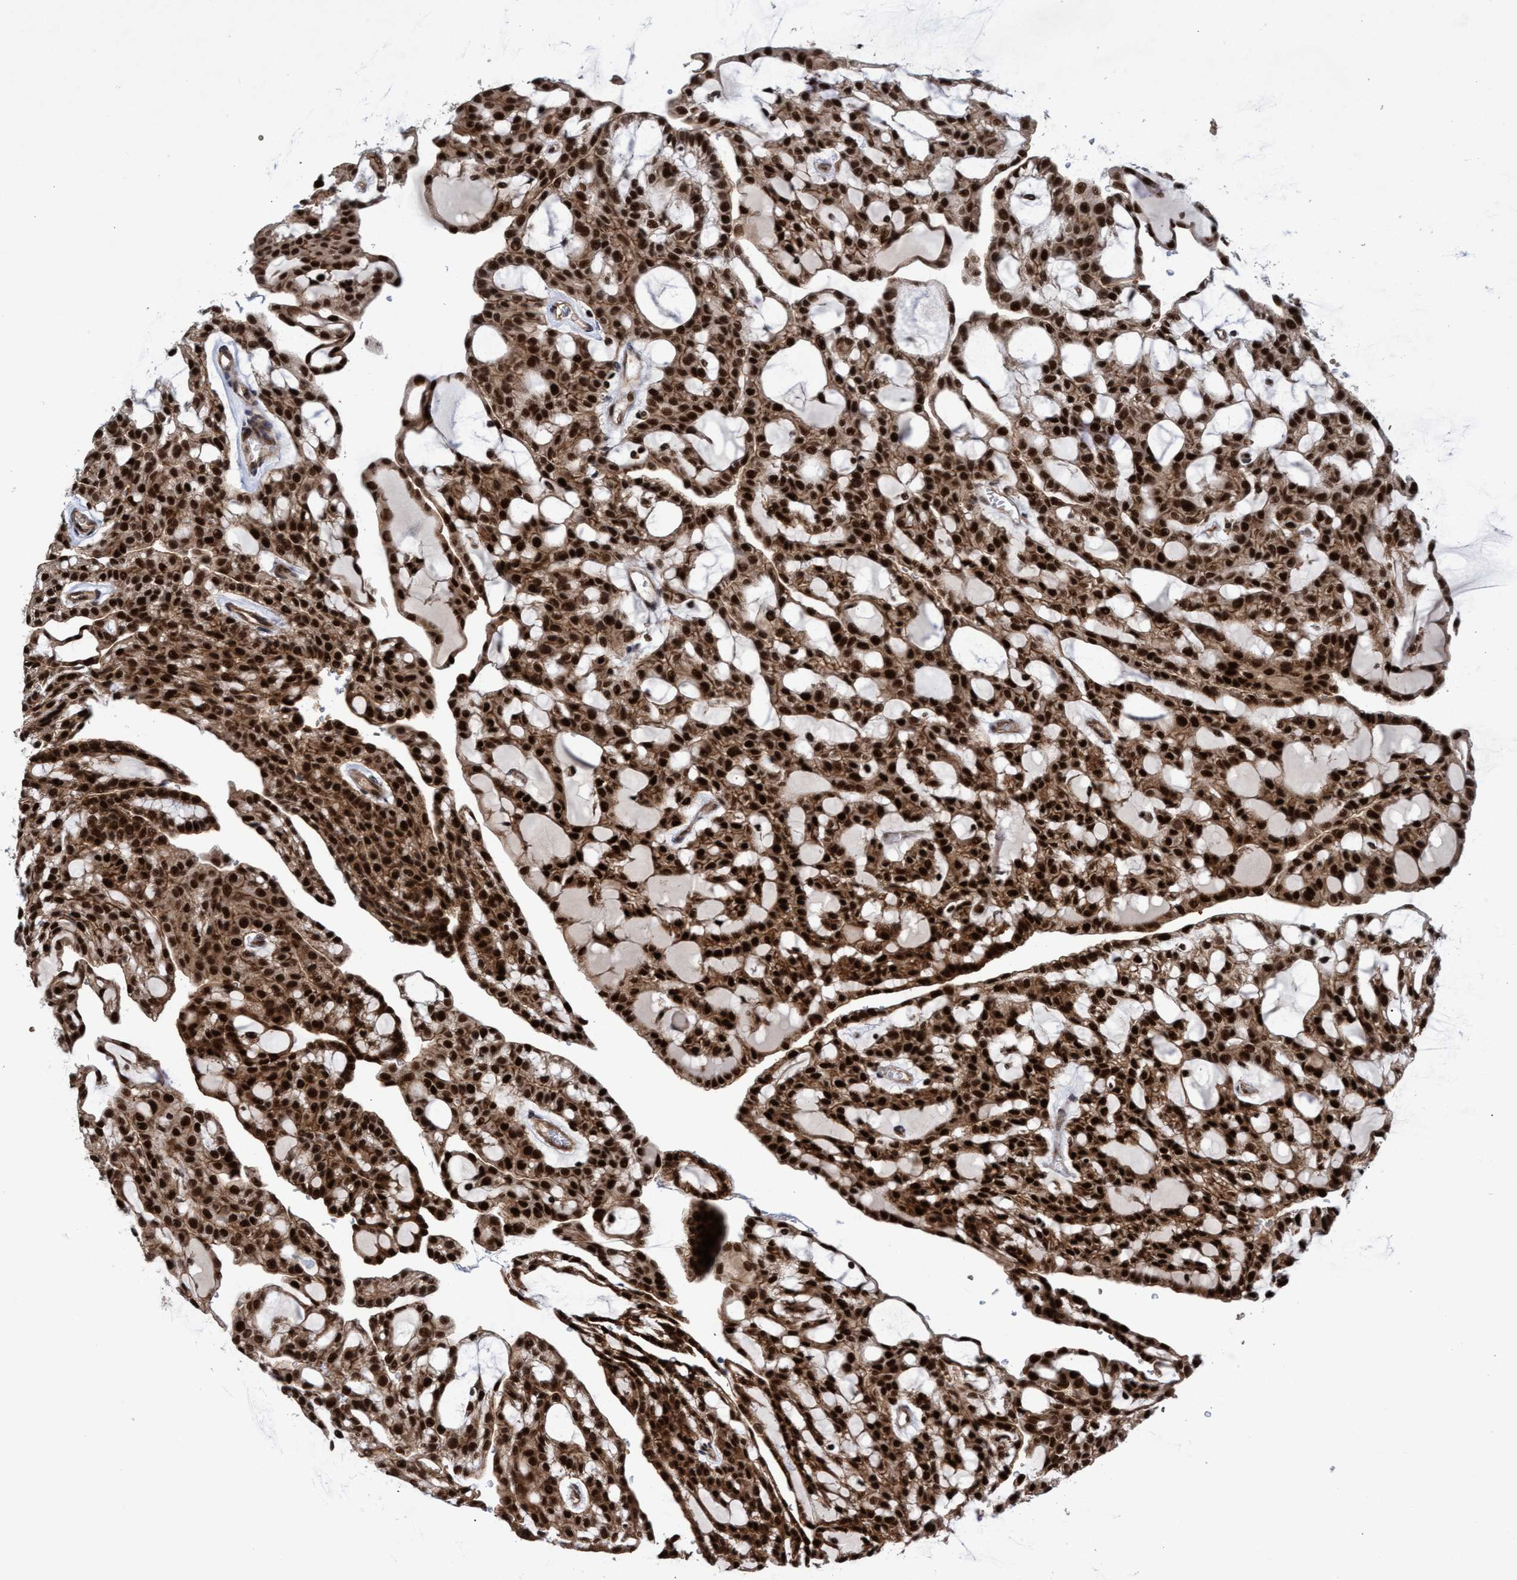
{"staining": {"intensity": "strong", "quantity": ">75%", "location": "cytoplasmic/membranous,nuclear"}, "tissue": "renal cancer", "cell_type": "Tumor cells", "image_type": "cancer", "snomed": [{"axis": "morphology", "description": "Adenocarcinoma, NOS"}, {"axis": "topography", "description": "Kidney"}], "caption": "Strong cytoplasmic/membranous and nuclear staining for a protein is appreciated in approximately >75% of tumor cells of renal cancer using immunohistochemistry.", "gene": "GTF2F1", "patient": {"sex": "male", "age": 63}}